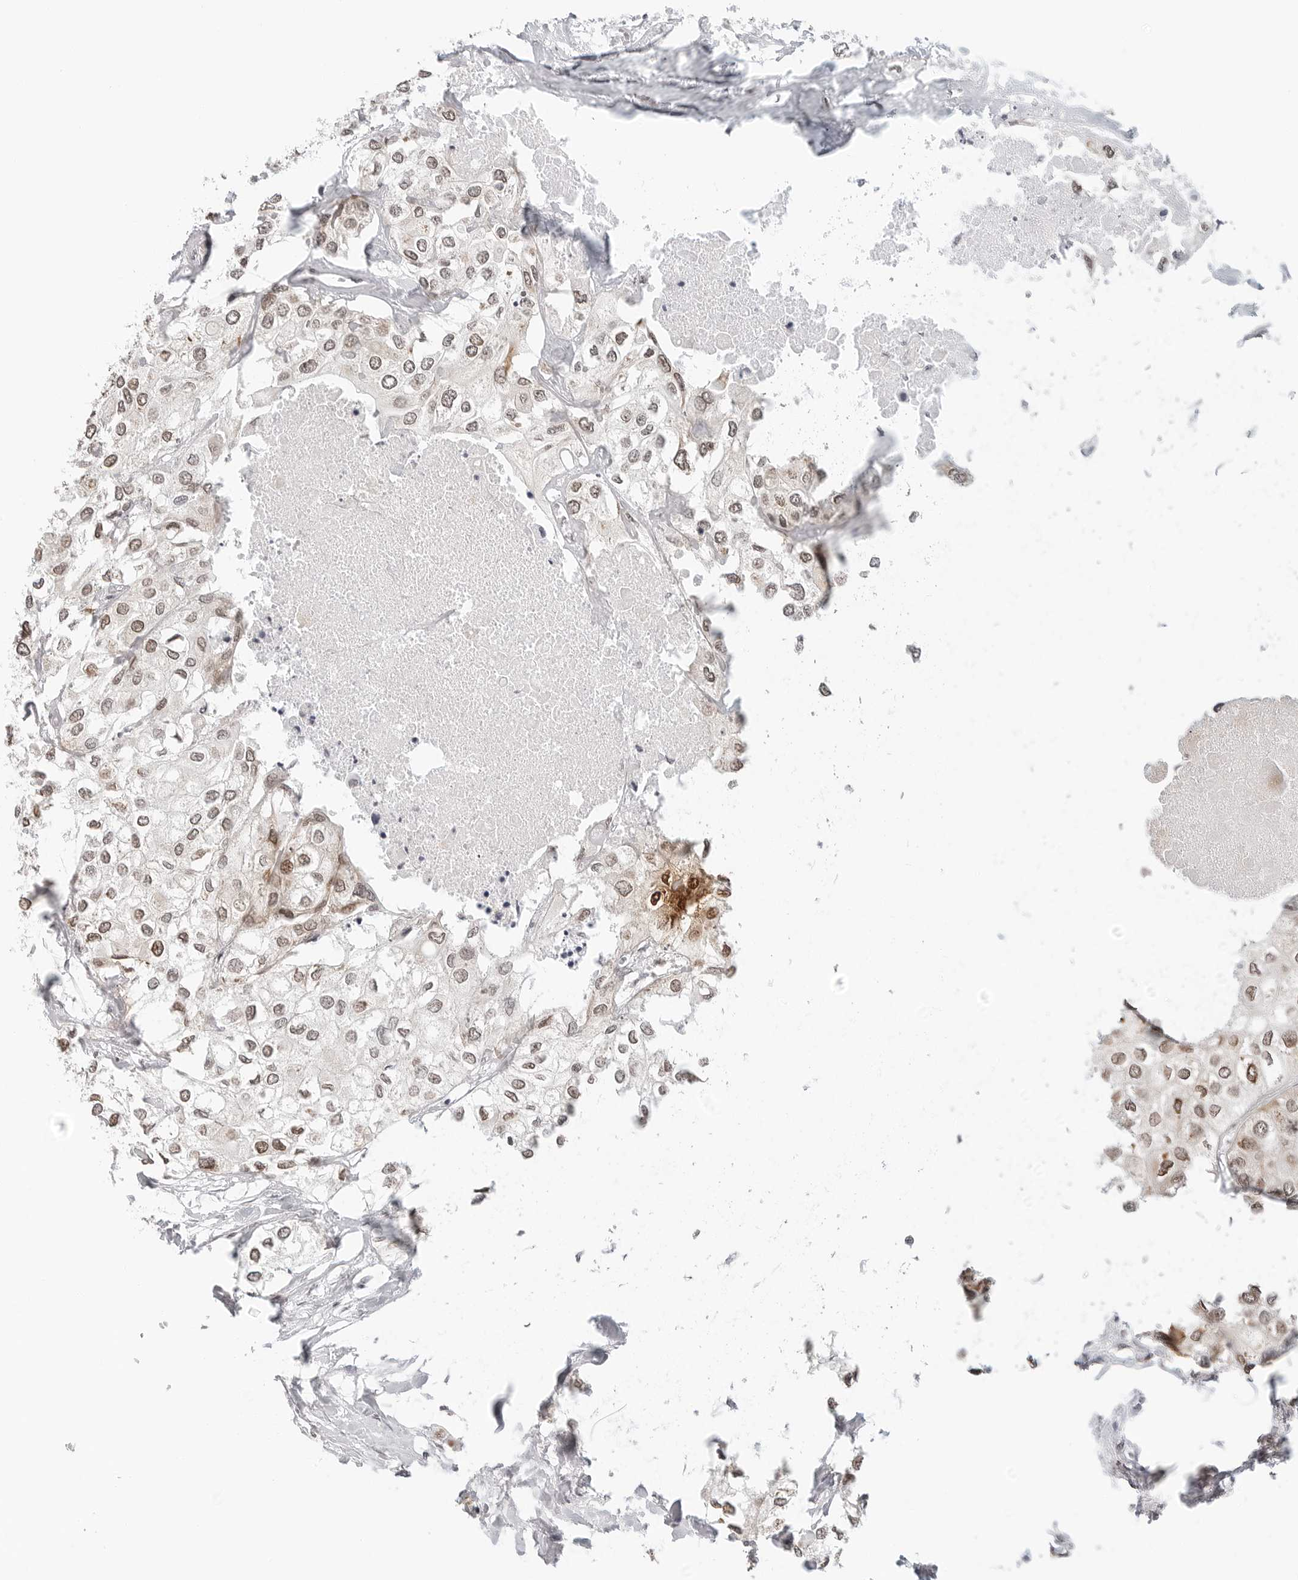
{"staining": {"intensity": "moderate", "quantity": "25%-75%", "location": "nuclear"}, "tissue": "urothelial cancer", "cell_type": "Tumor cells", "image_type": "cancer", "snomed": [{"axis": "morphology", "description": "Urothelial carcinoma, High grade"}, {"axis": "topography", "description": "Urinary bladder"}], "caption": "Immunohistochemical staining of human high-grade urothelial carcinoma demonstrates medium levels of moderate nuclear protein expression in approximately 25%-75% of tumor cells. The protein of interest is shown in brown color, while the nuclei are stained blue.", "gene": "METAP1", "patient": {"sex": "male", "age": 64}}